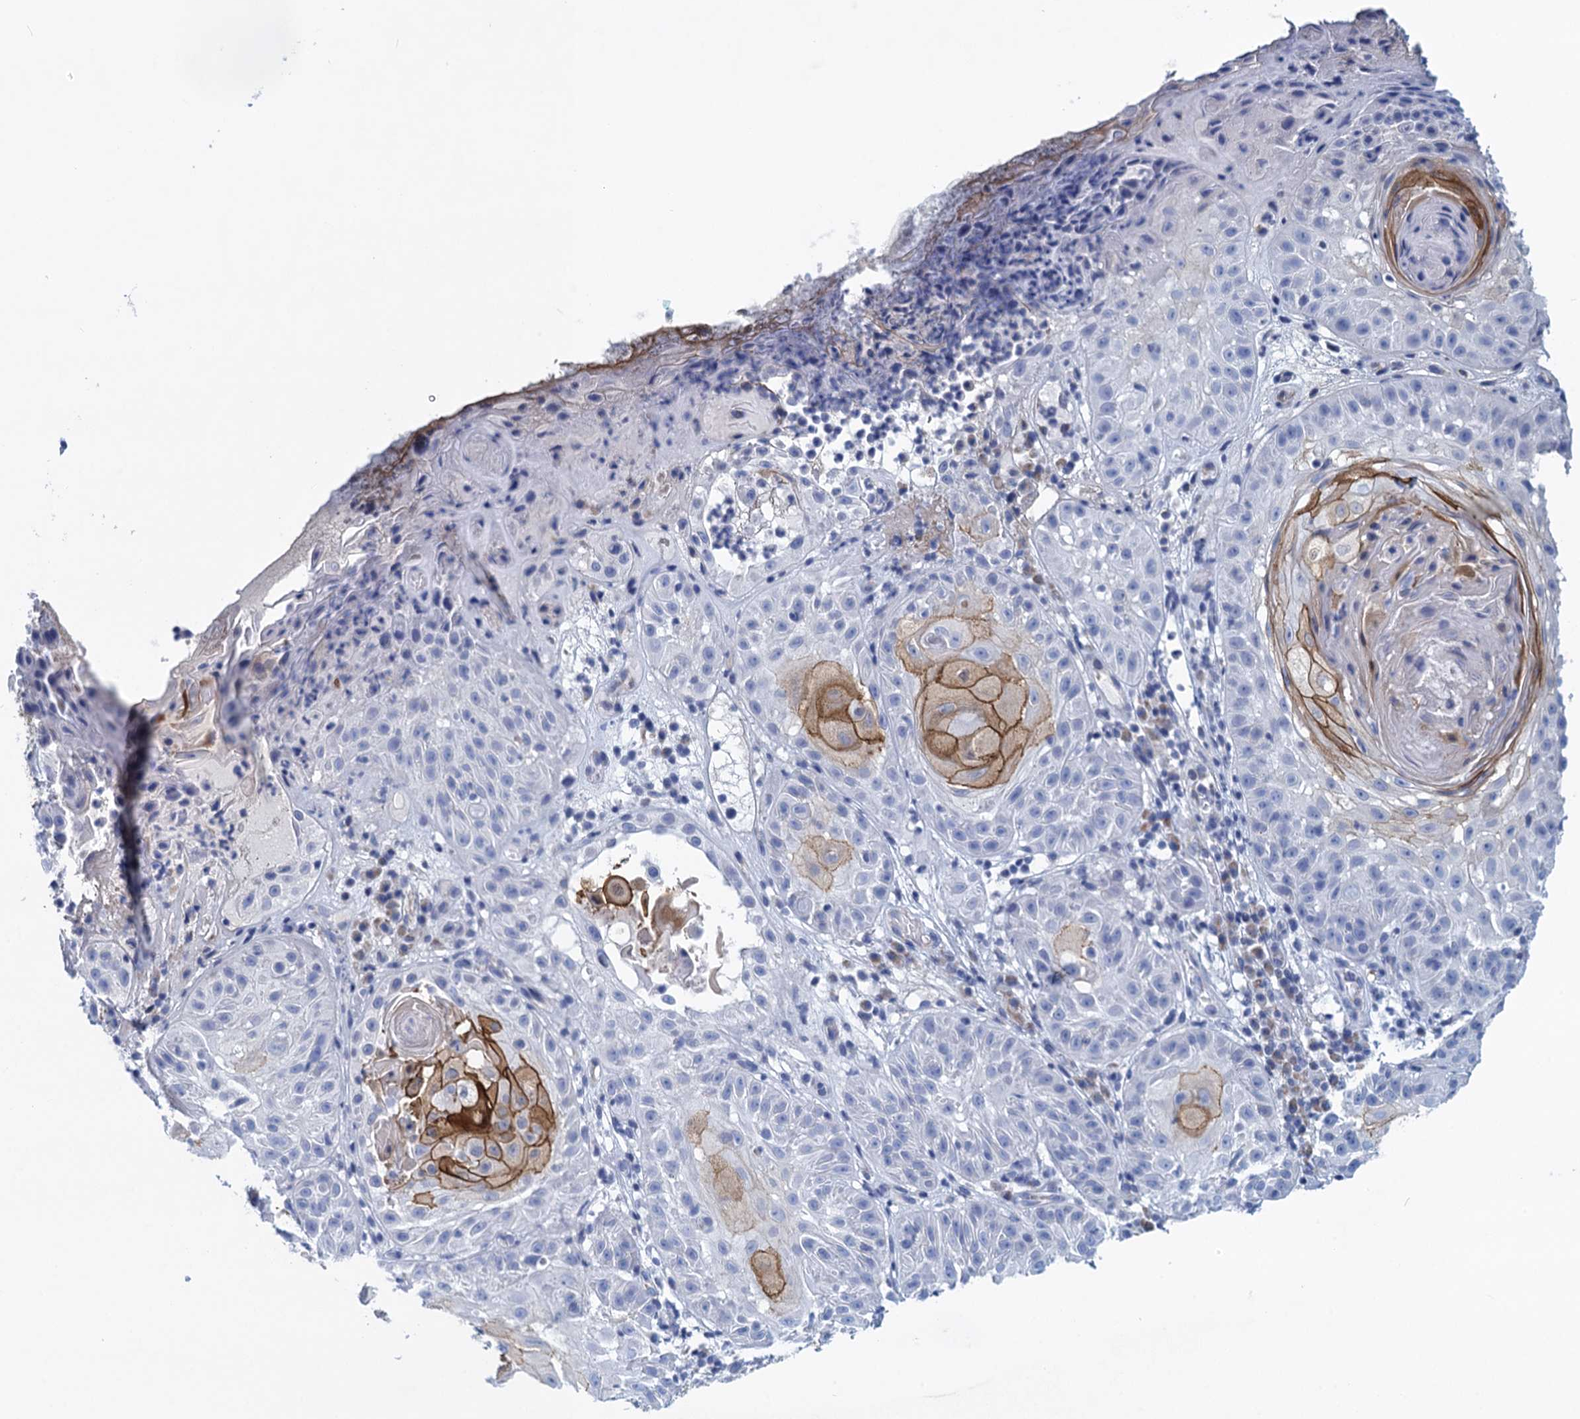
{"staining": {"intensity": "strong", "quantity": "<25%", "location": "cytoplasmic/membranous"}, "tissue": "skin cancer", "cell_type": "Tumor cells", "image_type": "cancer", "snomed": [{"axis": "morphology", "description": "Normal tissue, NOS"}, {"axis": "morphology", "description": "Basal cell carcinoma"}, {"axis": "topography", "description": "Skin"}], "caption": "High-power microscopy captured an immunohistochemistry micrograph of skin cancer, revealing strong cytoplasmic/membranous positivity in about <25% of tumor cells.", "gene": "SCEL", "patient": {"sex": "male", "age": 93}}